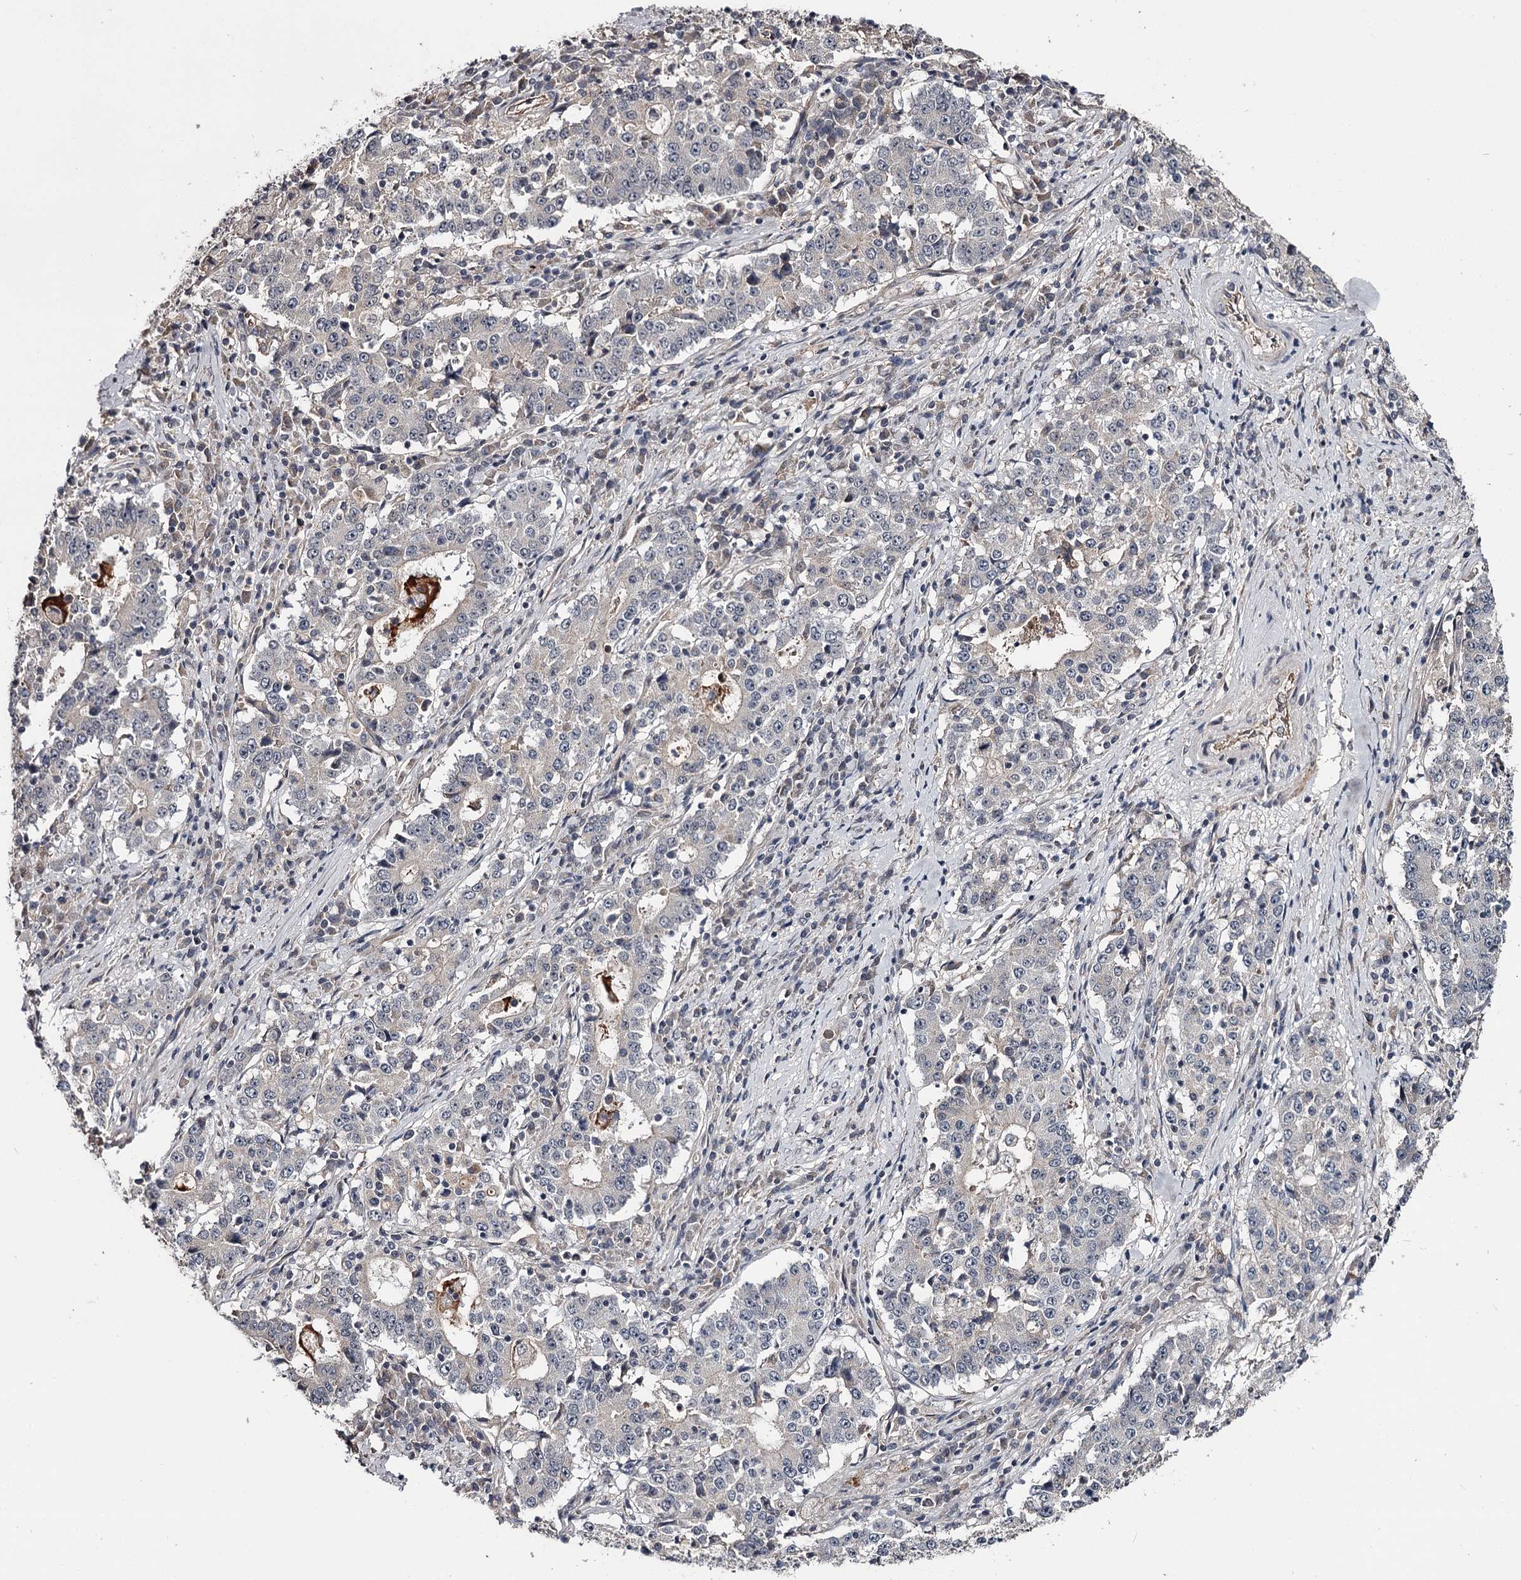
{"staining": {"intensity": "negative", "quantity": "none", "location": "none"}, "tissue": "stomach cancer", "cell_type": "Tumor cells", "image_type": "cancer", "snomed": [{"axis": "morphology", "description": "Adenocarcinoma, NOS"}, {"axis": "topography", "description": "Stomach"}], "caption": "The micrograph reveals no significant staining in tumor cells of stomach adenocarcinoma. Nuclei are stained in blue.", "gene": "CWF19L2", "patient": {"sex": "male", "age": 59}}